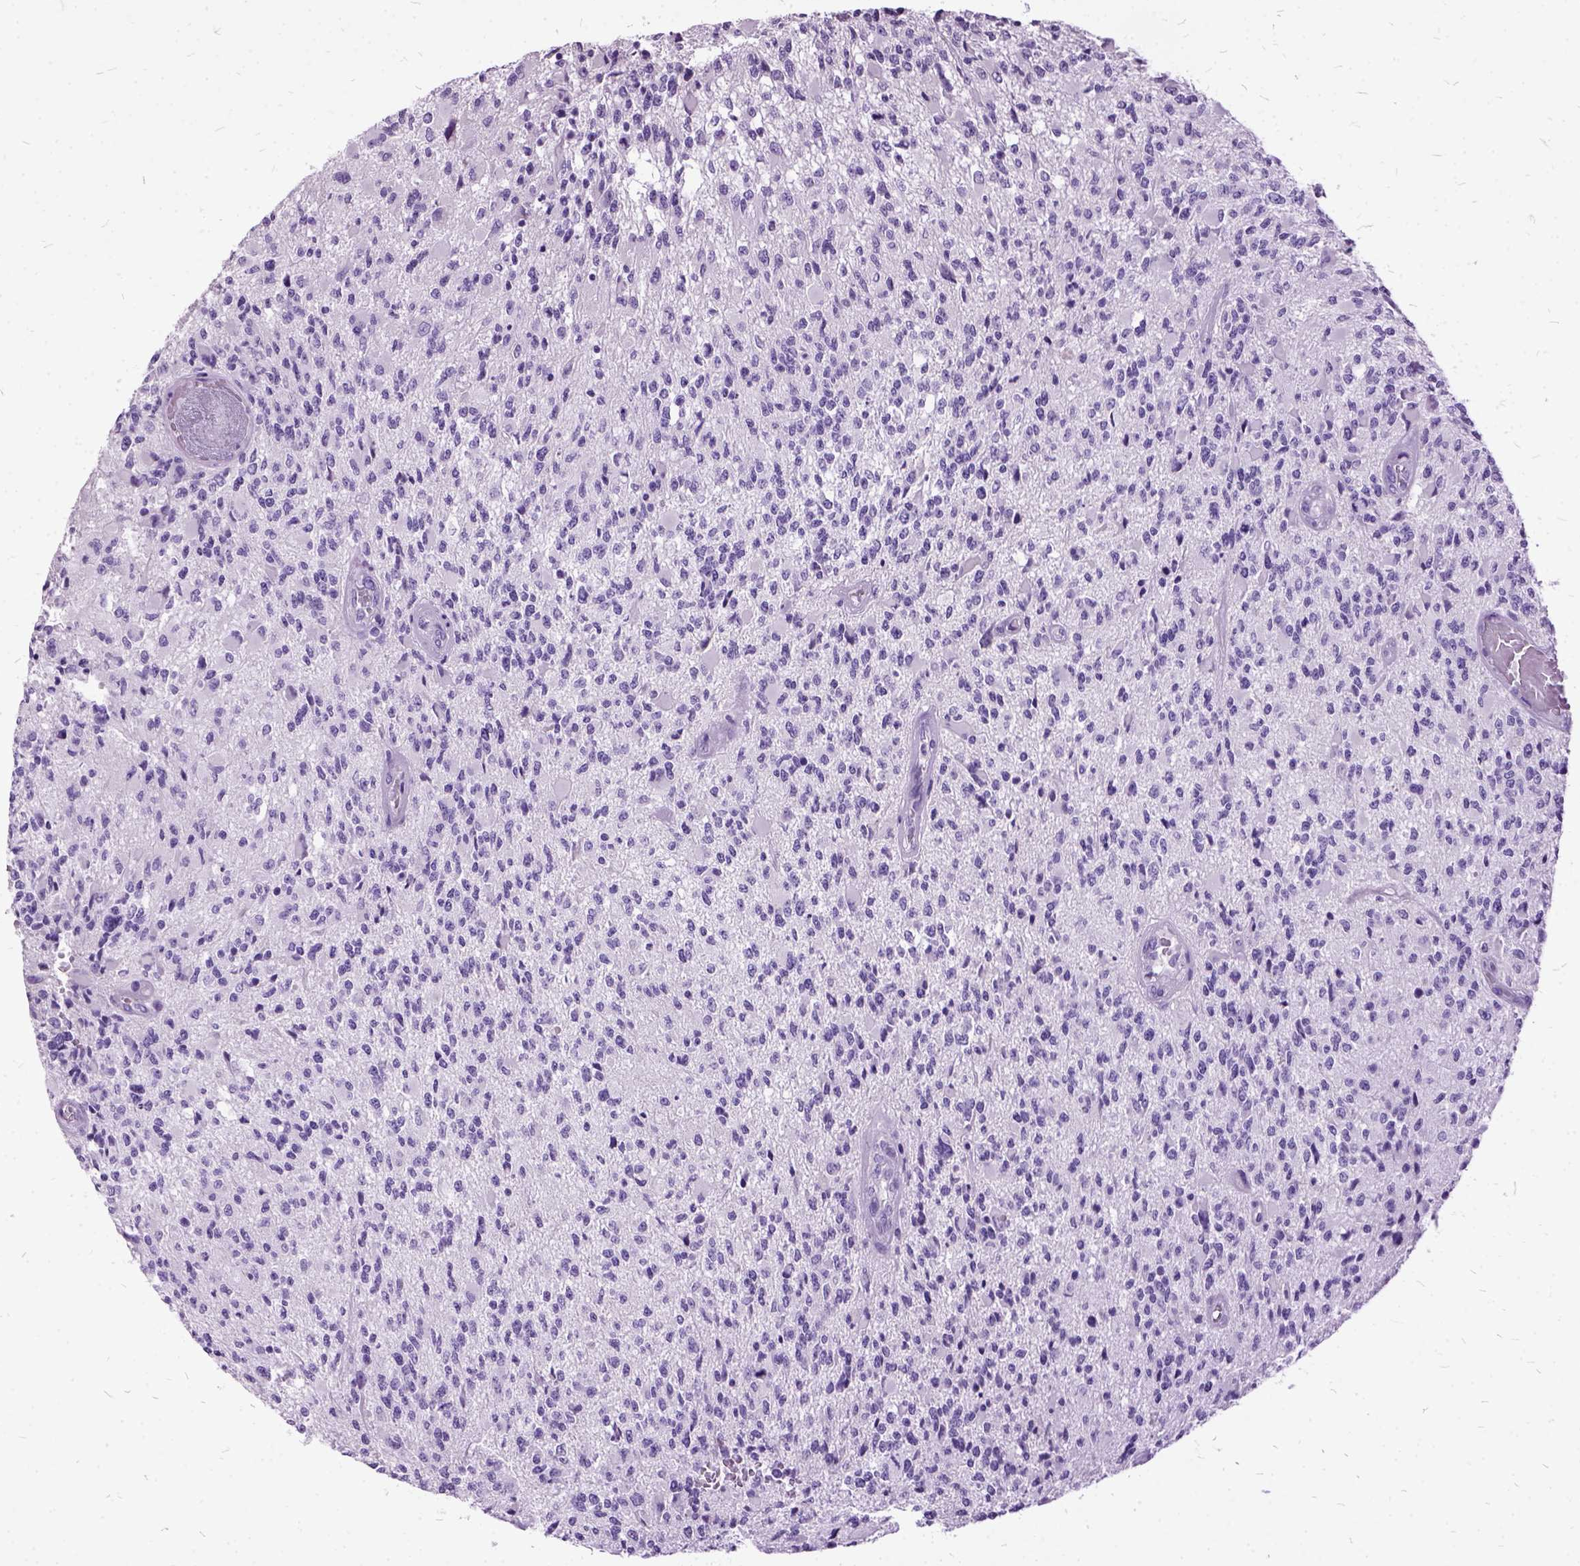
{"staining": {"intensity": "negative", "quantity": "none", "location": "none"}, "tissue": "glioma", "cell_type": "Tumor cells", "image_type": "cancer", "snomed": [{"axis": "morphology", "description": "Glioma, malignant, High grade"}, {"axis": "topography", "description": "Brain"}], "caption": "The immunohistochemistry (IHC) micrograph has no significant positivity in tumor cells of malignant glioma (high-grade) tissue.", "gene": "MME", "patient": {"sex": "female", "age": 63}}